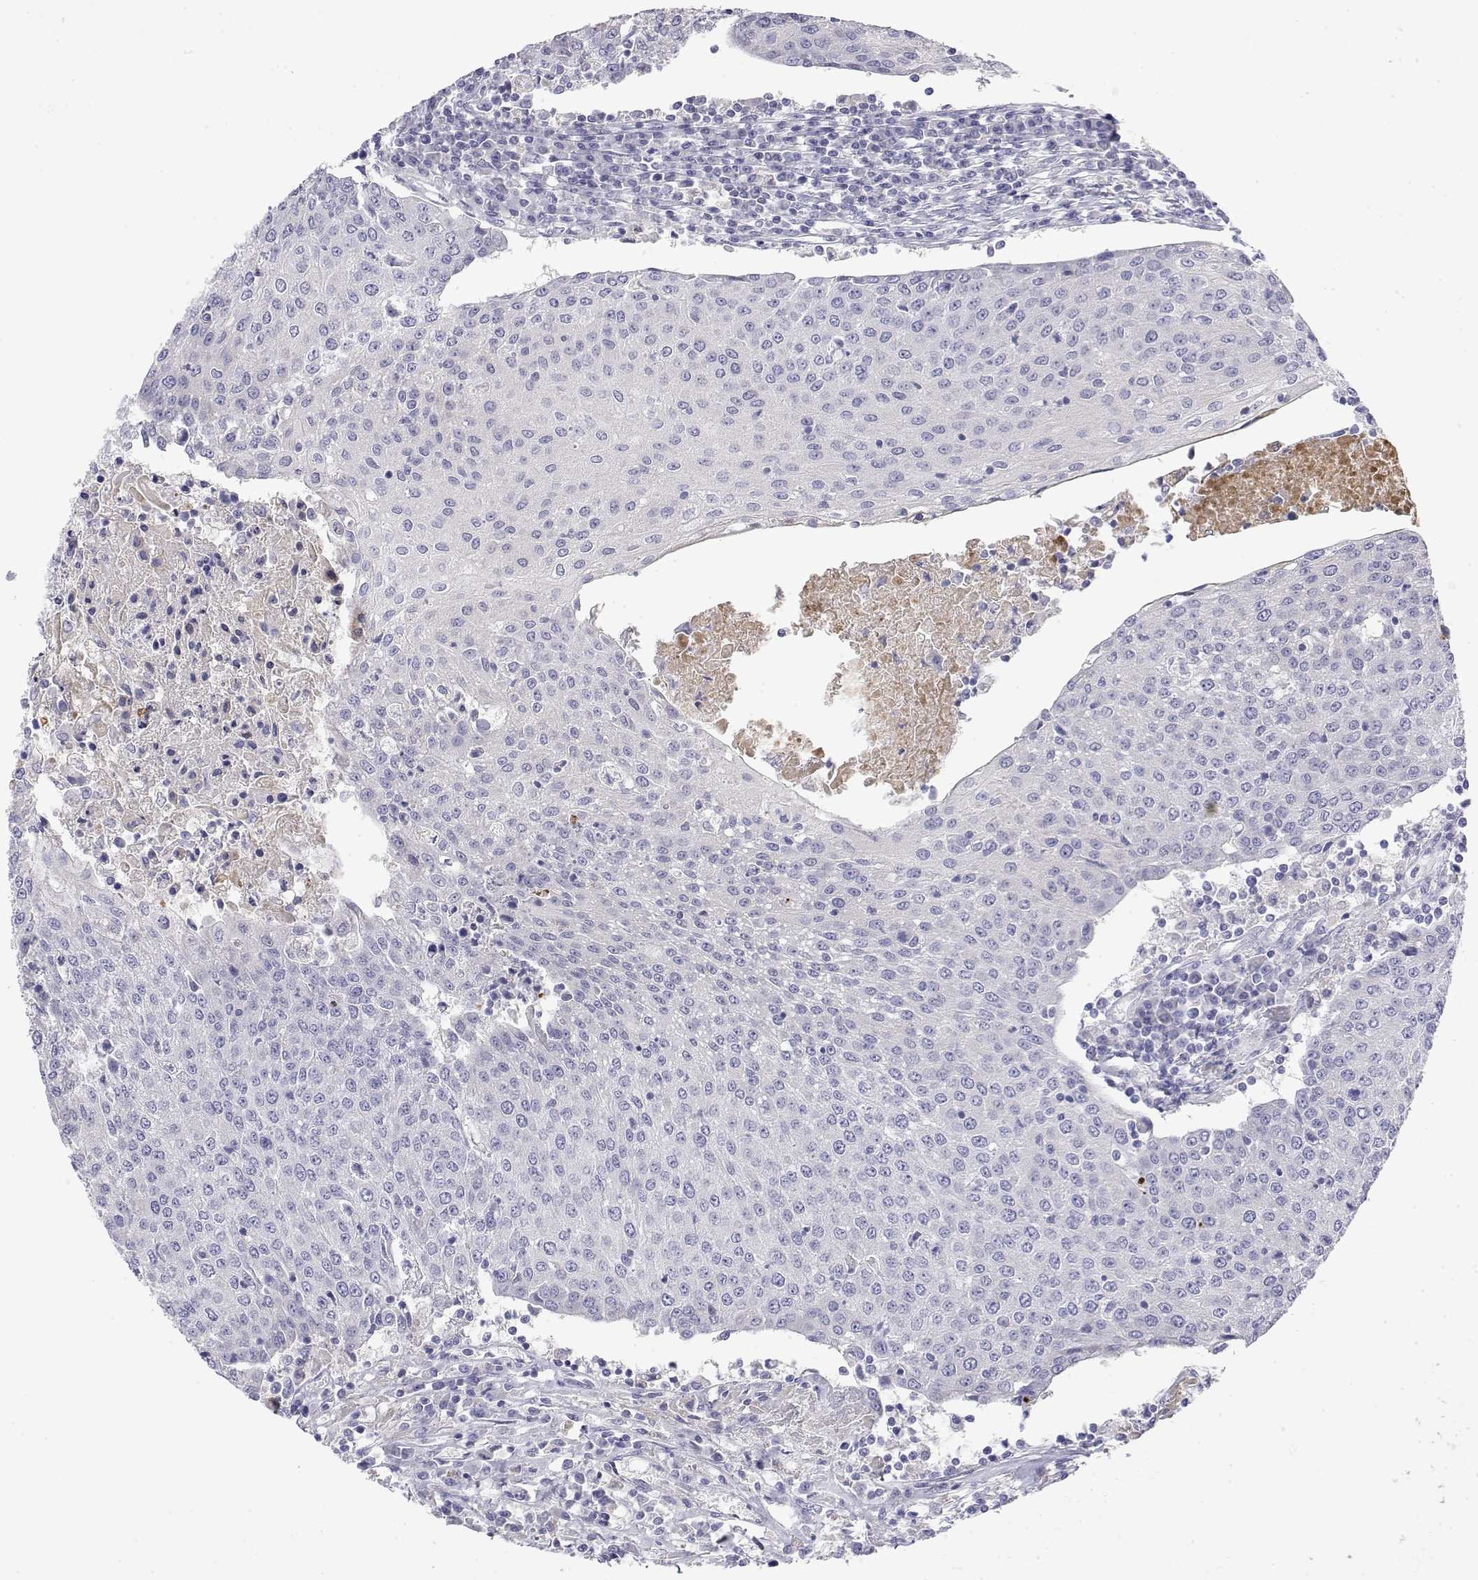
{"staining": {"intensity": "negative", "quantity": "none", "location": "none"}, "tissue": "urothelial cancer", "cell_type": "Tumor cells", "image_type": "cancer", "snomed": [{"axis": "morphology", "description": "Urothelial carcinoma, High grade"}, {"axis": "topography", "description": "Urinary bladder"}], "caption": "A high-resolution image shows immunohistochemistry (IHC) staining of urothelial carcinoma (high-grade), which shows no significant expression in tumor cells. Nuclei are stained in blue.", "gene": "GGACT", "patient": {"sex": "female", "age": 85}}